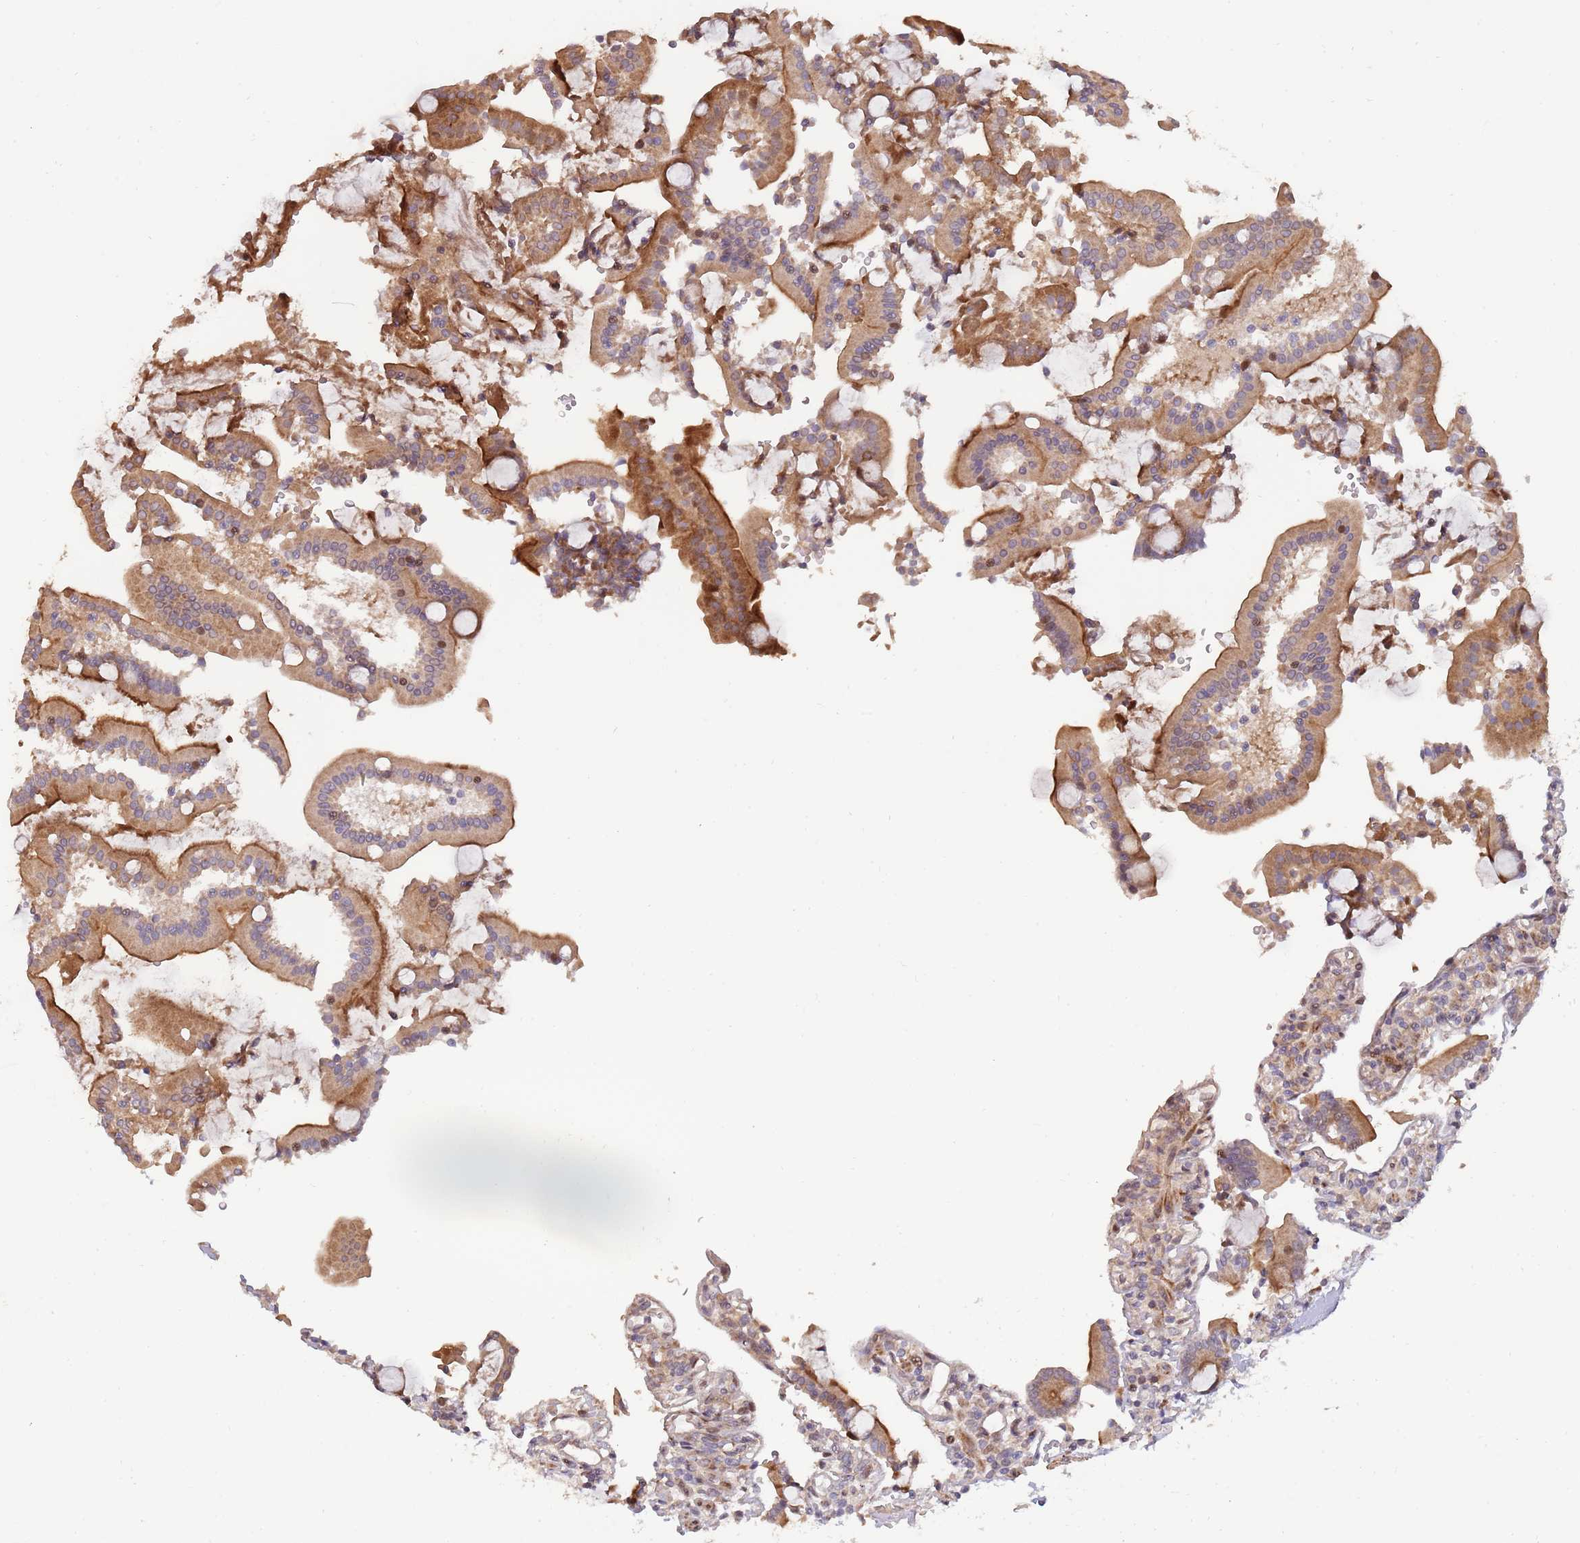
{"staining": {"intensity": "moderate", "quantity": "25%-75%", "location": "cytoplasmic/membranous"}, "tissue": "duodenum", "cell_type": "Glandular cells", "image_type": "normal", "snomed": [{"axis": "morphology", "description": "Normal tissue, NOS"}, {"axis": "topography", "description": "Duodenum"}], "caption": "Duodenum stained for a protein (brown) displays moderate cytoplasmic/membranous positive positivity in about 25%-75% of glandular cells.", "gene": "SYNDIG1L", "patient": {"sex": "male", "age": 55}}